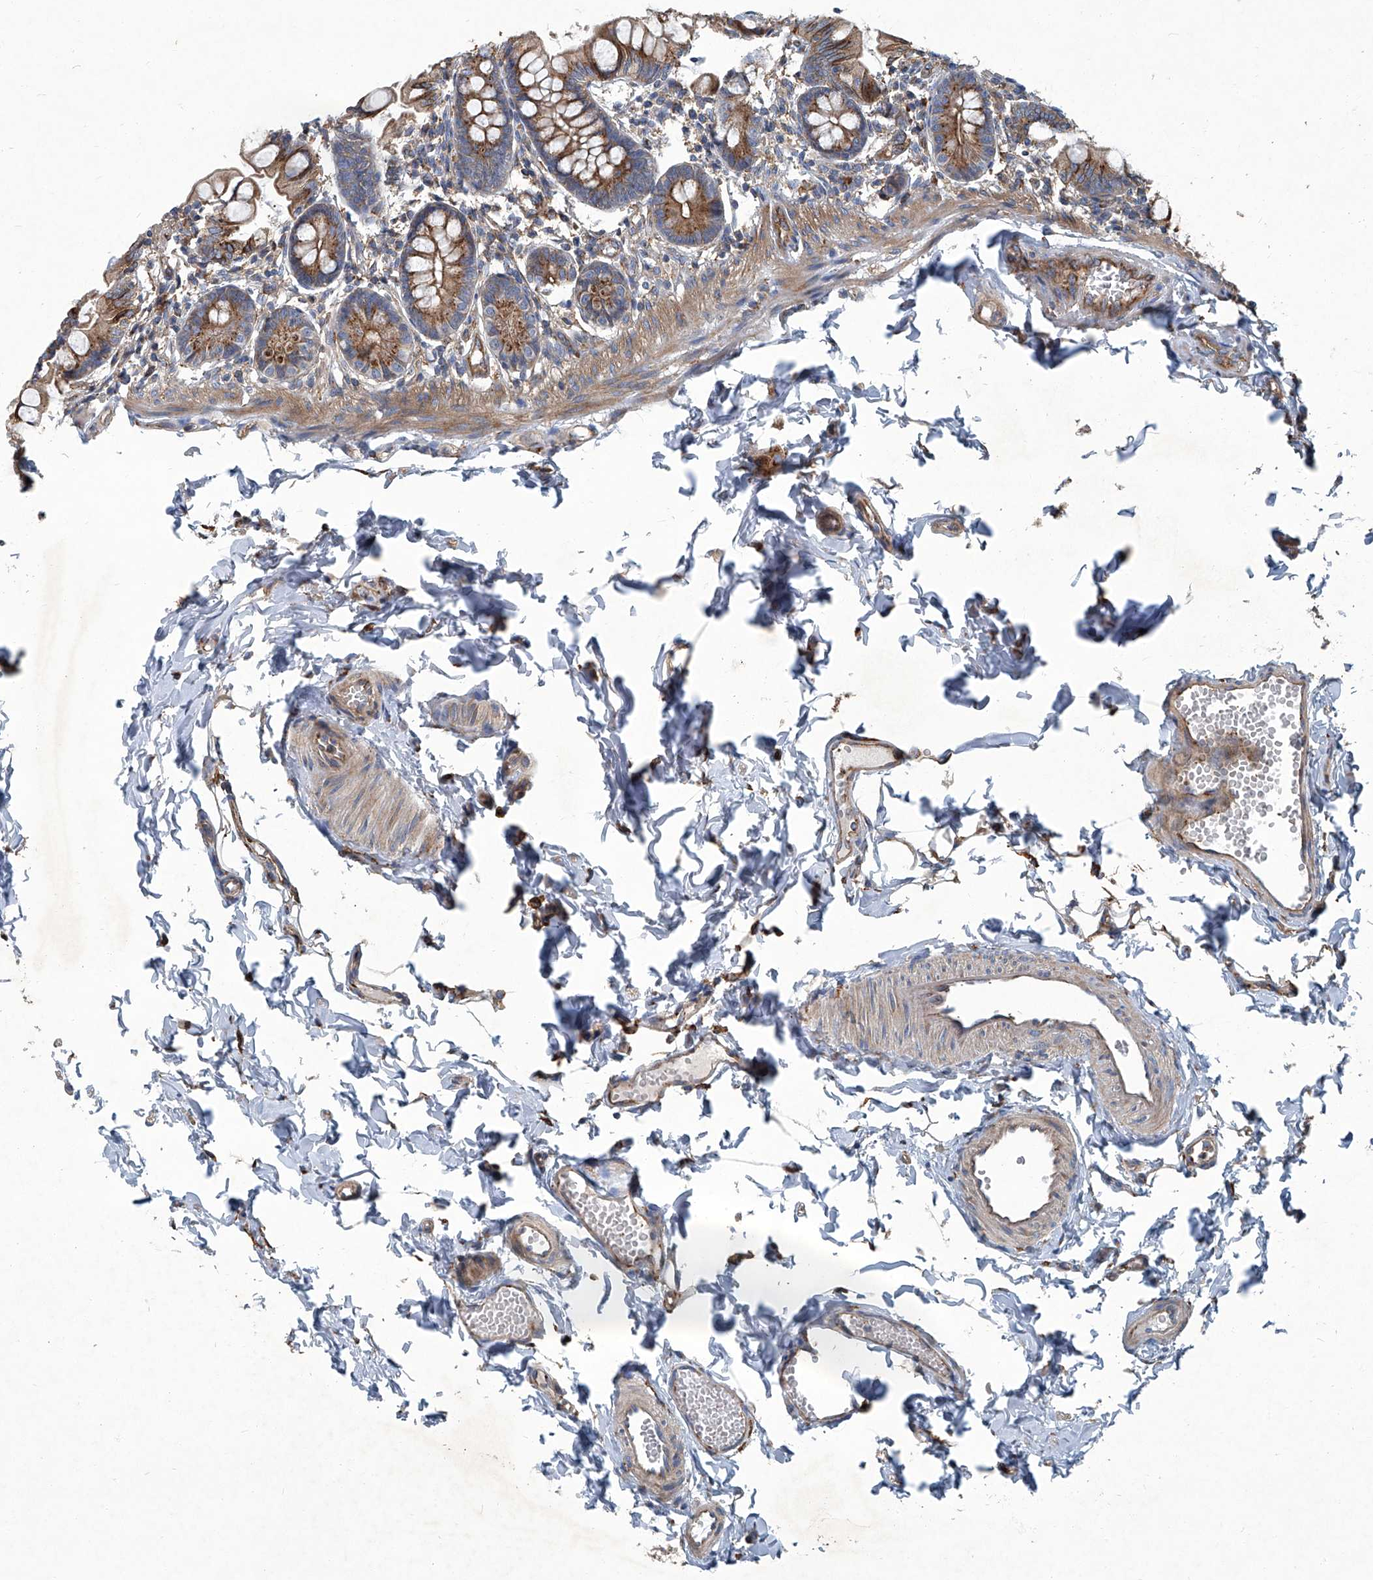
{"staining": {"intensity": "moderate", "quantity": ">75%", "location": "cytoplasmic/membranous"}, "tissue": "small intestine", "cell_type": "Glandular cells", "image_type": "normal", "snomed": [{"axis": "morphology", "description": "Normal tissue, NOS"}, {"axis": "topography", "description": "Small intestine"}], "caption": "Moderate cytoplasmic/membranous protein positivity is identified in approximately >75% of glandular cells in small intestine.", "gene": "PIGH", "patient": {"sex": "male", "age": 7}}